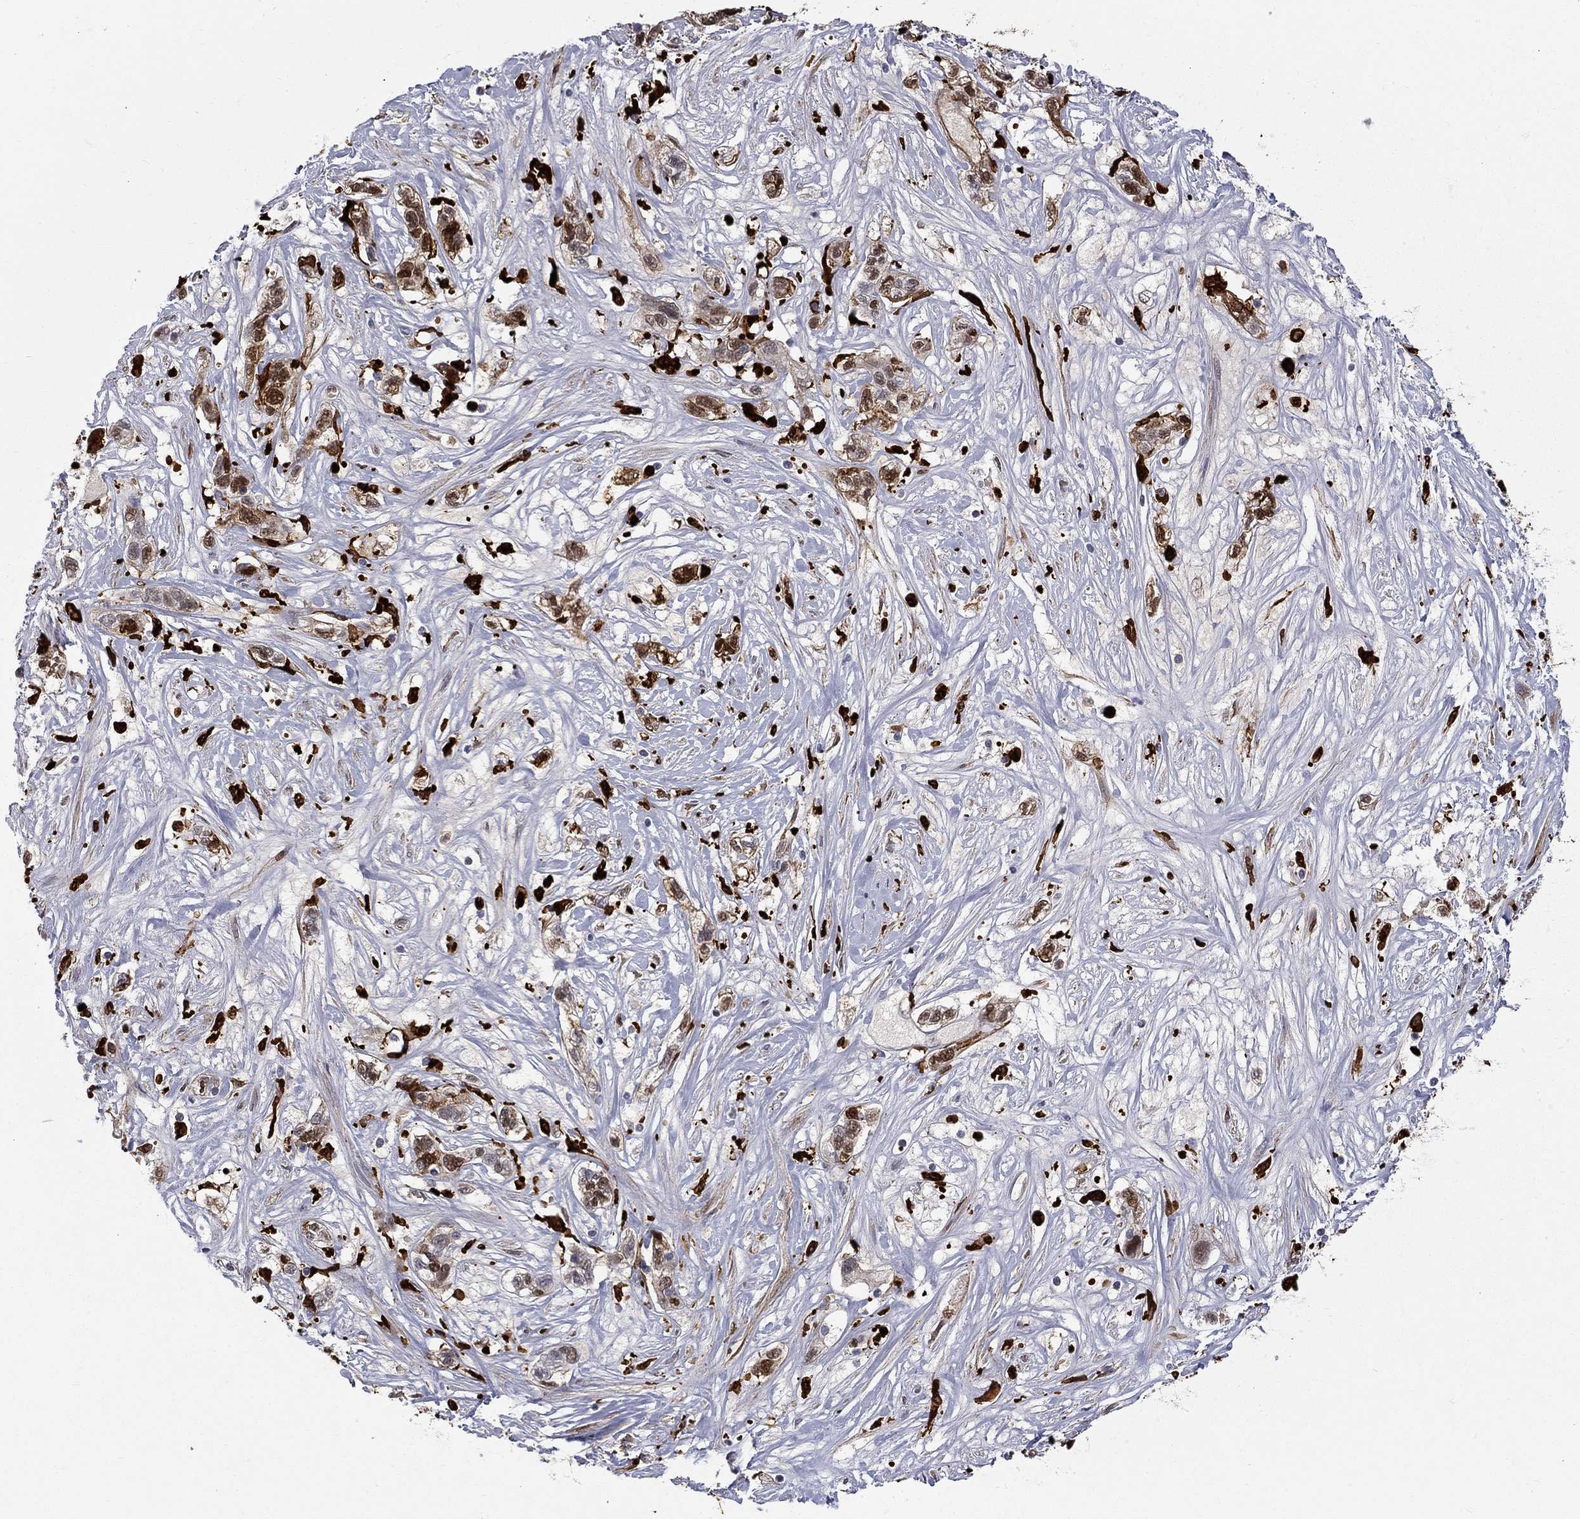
{"staining": {"intensity": "strong", "quantity": "<25%", "location": "cytoplasmic/membranous"}, "tissue": "liver cancer", "cell_type": "Tumor cells", "image_type": "cancer", "snomed": [{"axis": "morphology", "description": "Adenocarcinoma, NOS"}, {"axis": "morphology", "description": "Cholangiocarcinoma"}, {"axis": "topography", "description": "Liver"}], "caption": "Immunohistochemistry (IHC) (DAB (3,3'-diaminobenzidine)) staining of cholangiocarcinoma (liver) exhibits strong cytoplasmic/membranous protein staining in approximately <25% of tumor cells. (DAB IHC, brown staining for protein, blue staining for nuclei).", "gene": "PCBP3", "patient": {"sex": "male", "age": 64}}